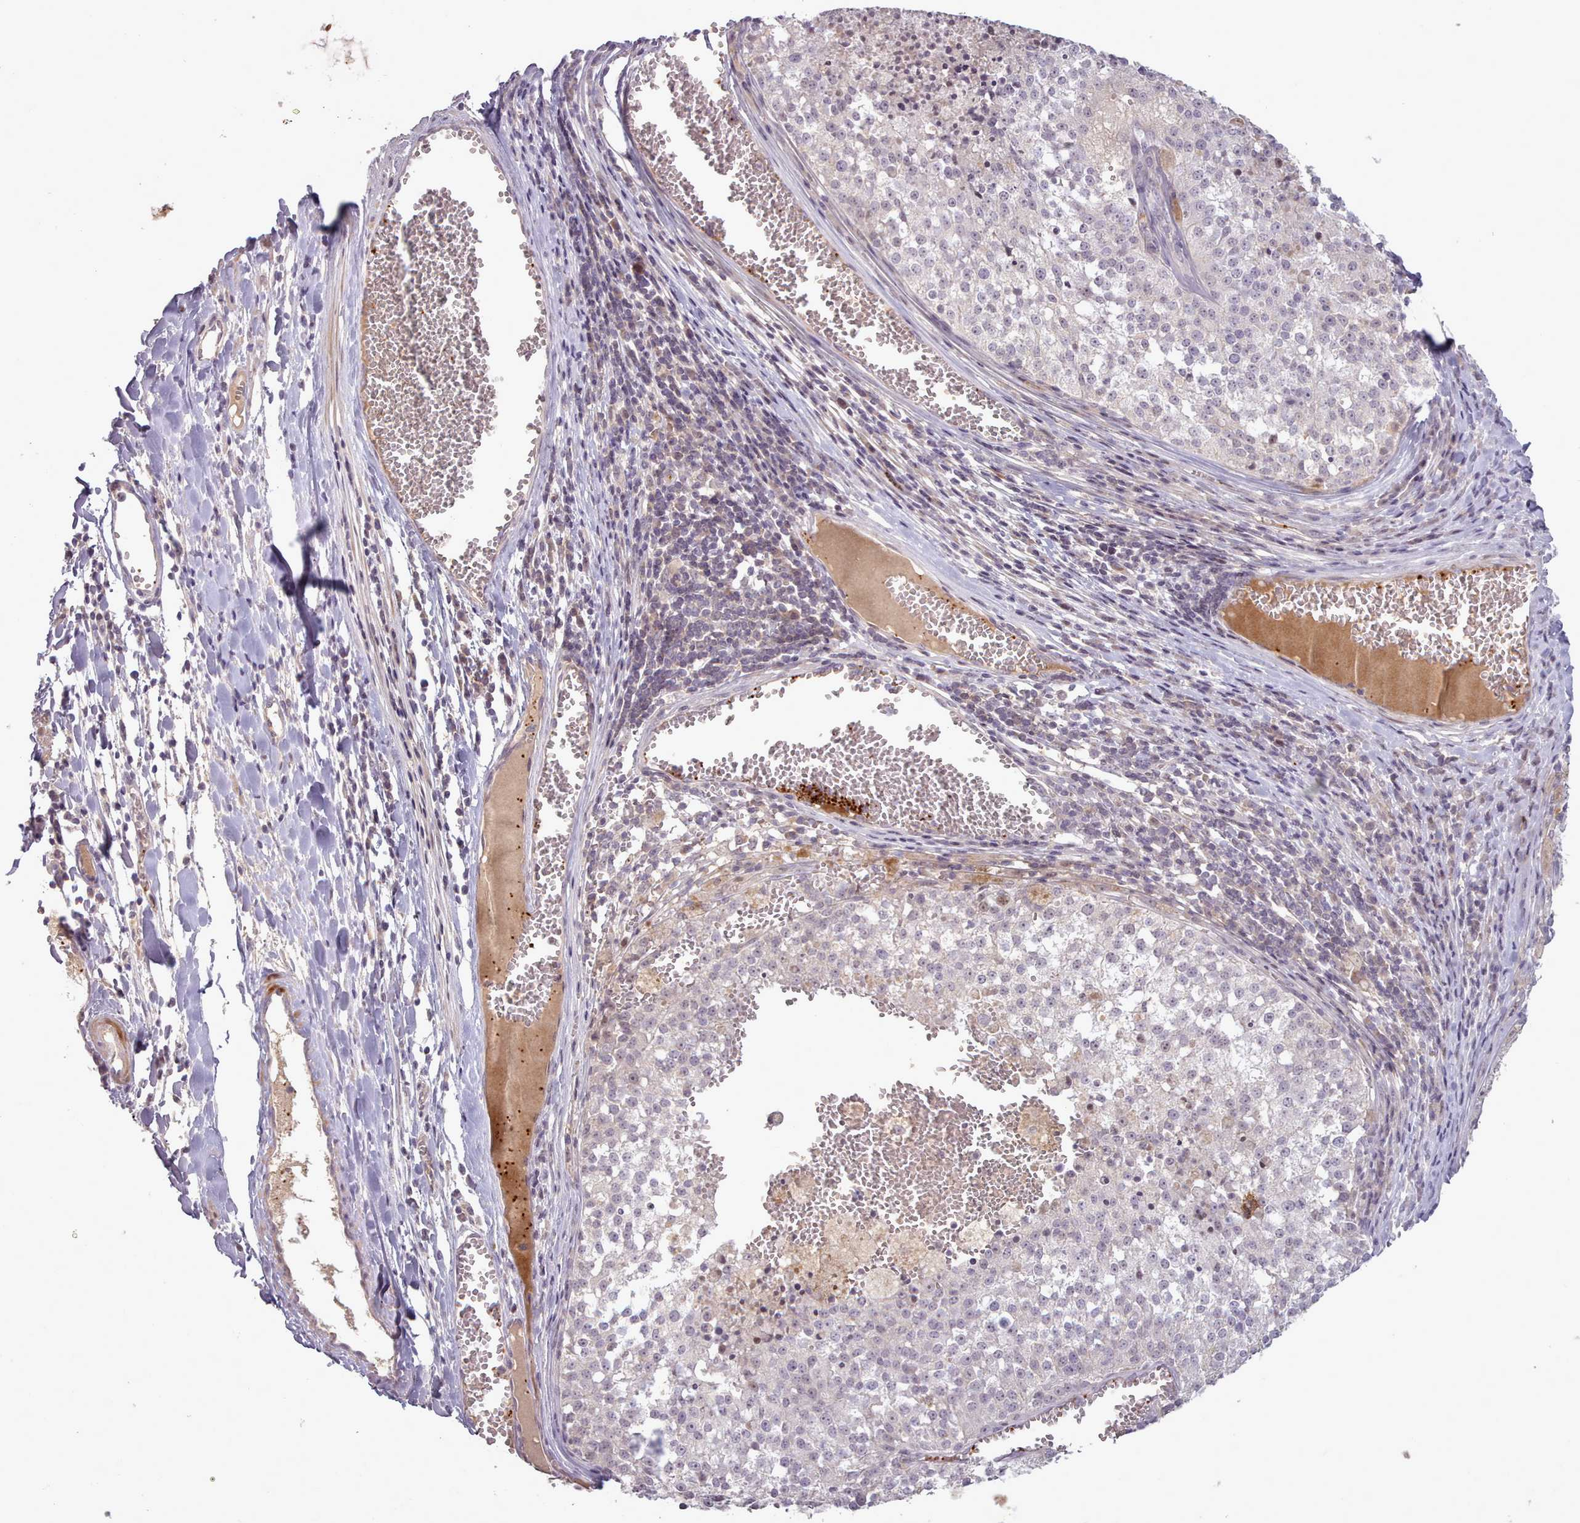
{"staining": {"intensity": "negative", "quantity": "none", "location": "none"}, "tissue": "melanoma", "cell_type": "Tumor cells", "image_type": "cancer", "snomed": [{"axis": "morphology", "description": "Malignant melanoma, NOS"}, {"axis": "topography", "description": "Skin"}], "caption": "Tumor cells are negative for protein expression in human melanoma.", "gene": "LEFTY2", "patient": {"sex": "female", "age": 64}}